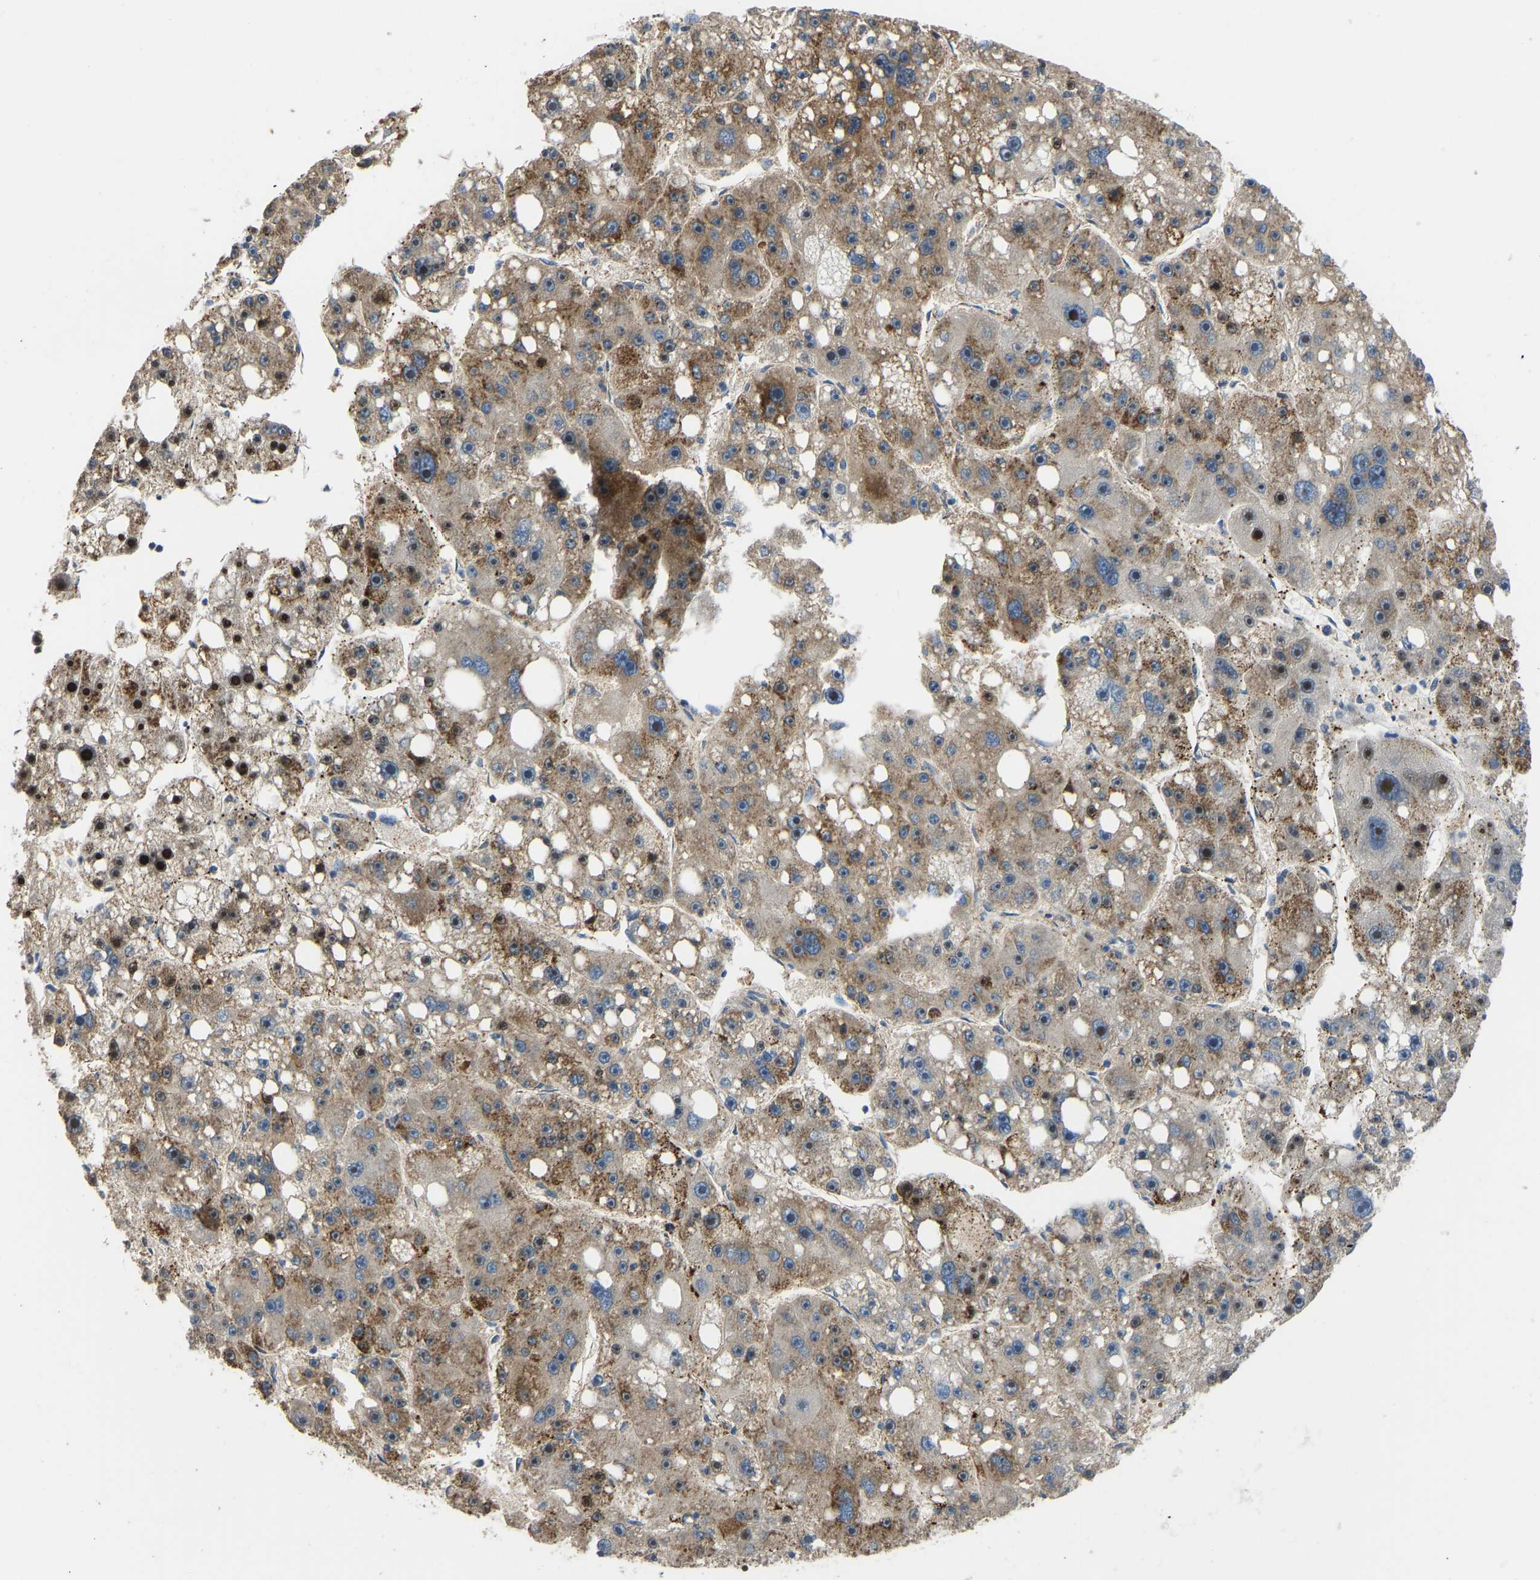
{"staining": {"intensity": "moderate", "quantity": "25%-75%", "location": "cytoplasmic/membranous,nuclear"}, "tissue": "liver cancer", "cell_type": "Tumor cells", "image_type": "cancer", "snomed": [{"axis": "morphology", "description": "Carcinoma, Hepatocellular, NOS"}, {"axis": "topography", "description": "Liver"}], "caption": "Protein positivity by immunohistochemistry (IHC) reveals moderate cytoplasmic/membranous and nuclear expression in about 25%-75% of tumor cells in liver hepatocellular carcinoma.", "gene": "RBP1", "patient": {"sex": "female", "age": 61}}